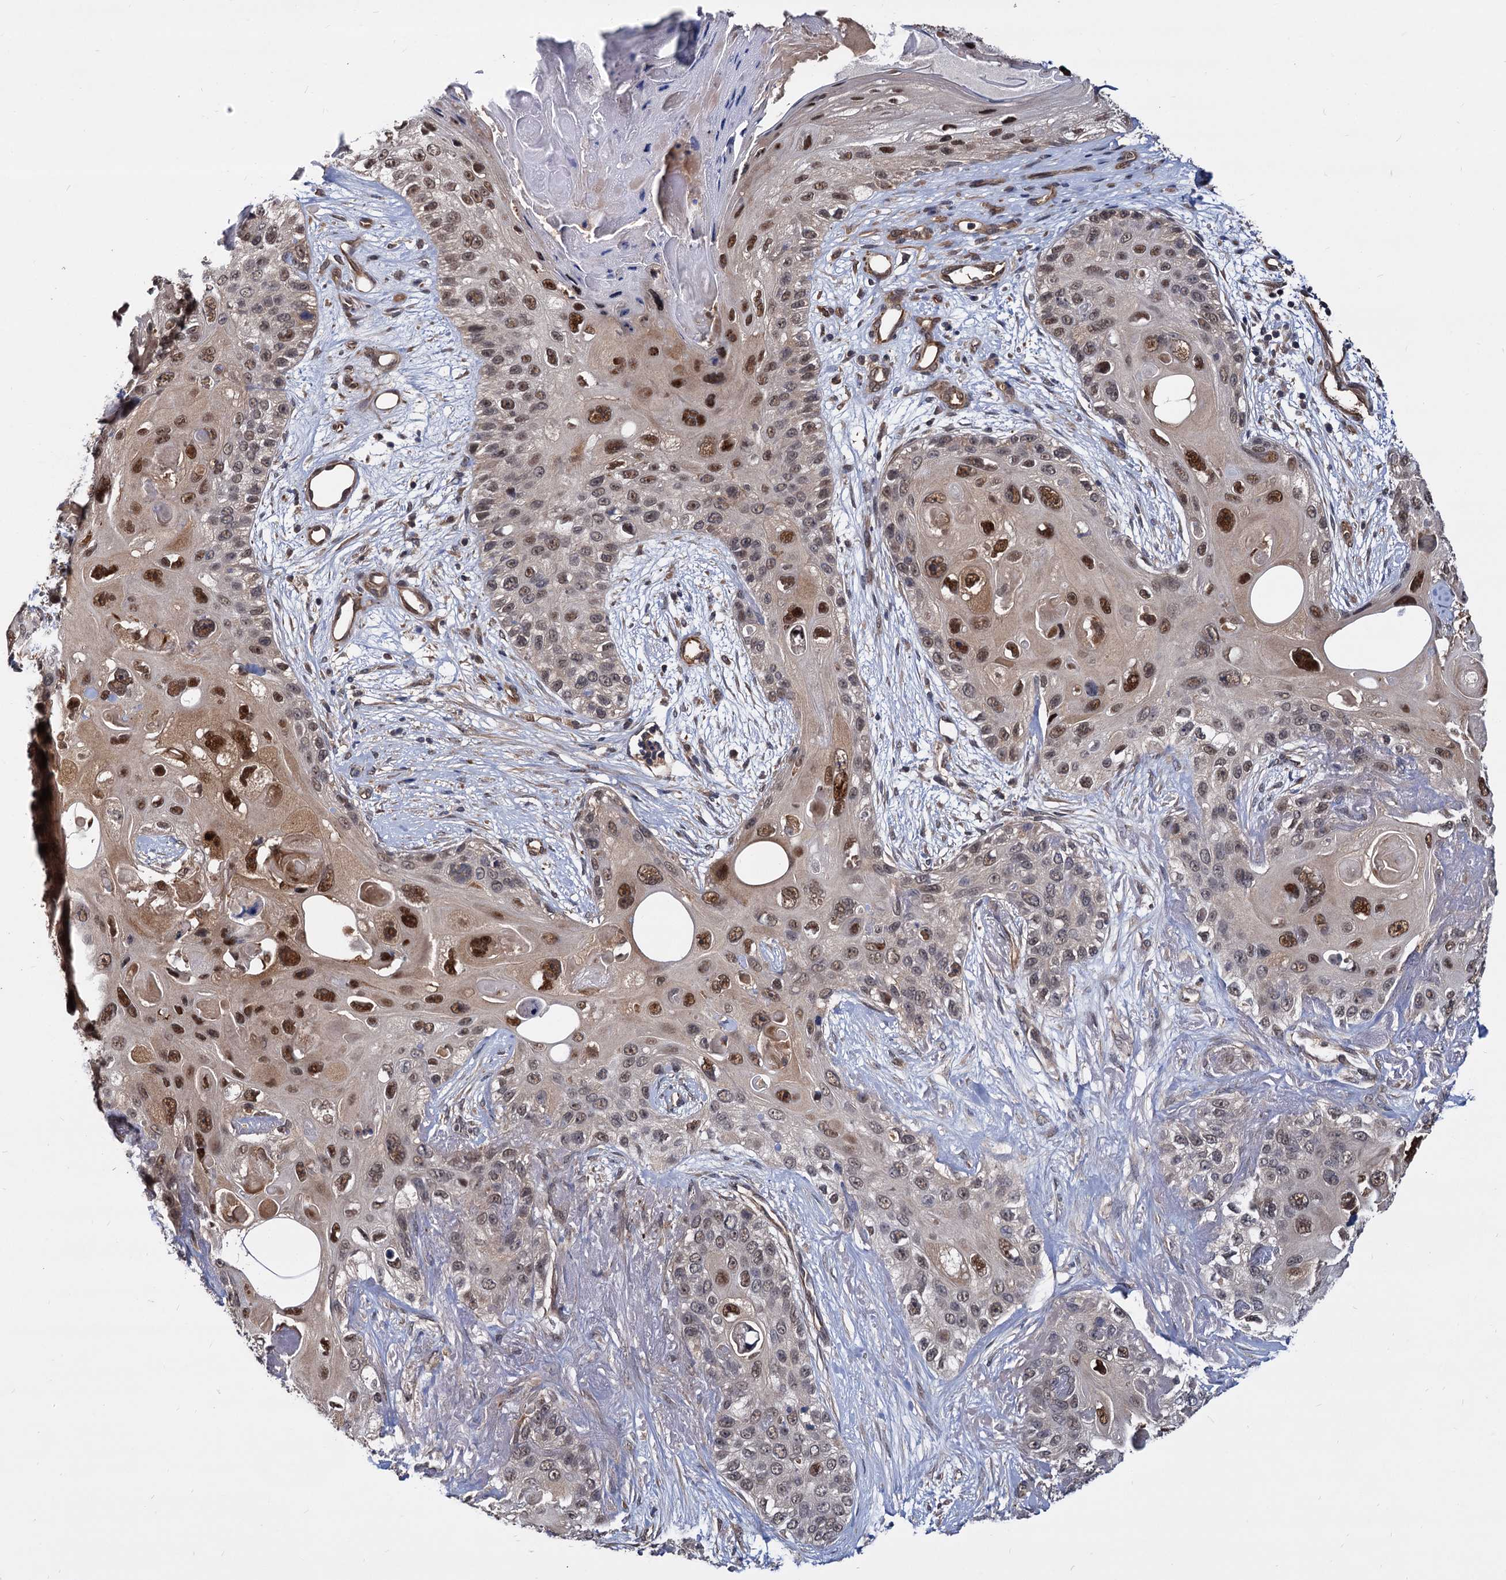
{"staining": {"intensity": "moderate", "quantity": ">75%", "location": "nuclear"}, "tissue": "skin cancer", "cell_type": "Tumor cells", "image_type": "cancer", "snomed": [{"axis": "morphology", "description": "Normal tissue, NOS"}, {"axis": "morphology", "description": "Squamous cell carcinoma, NOS"}, {"axis": "topography", "description": "Skin"}], "caption": "The micrograph demonstrates staining of squamous cell carcinoma (skin), revealing moderate nuclear protein positivity (brown color) within tumor cells.", "gene": "PSMD4", "patient": {"sex": "male", "age": 72}}